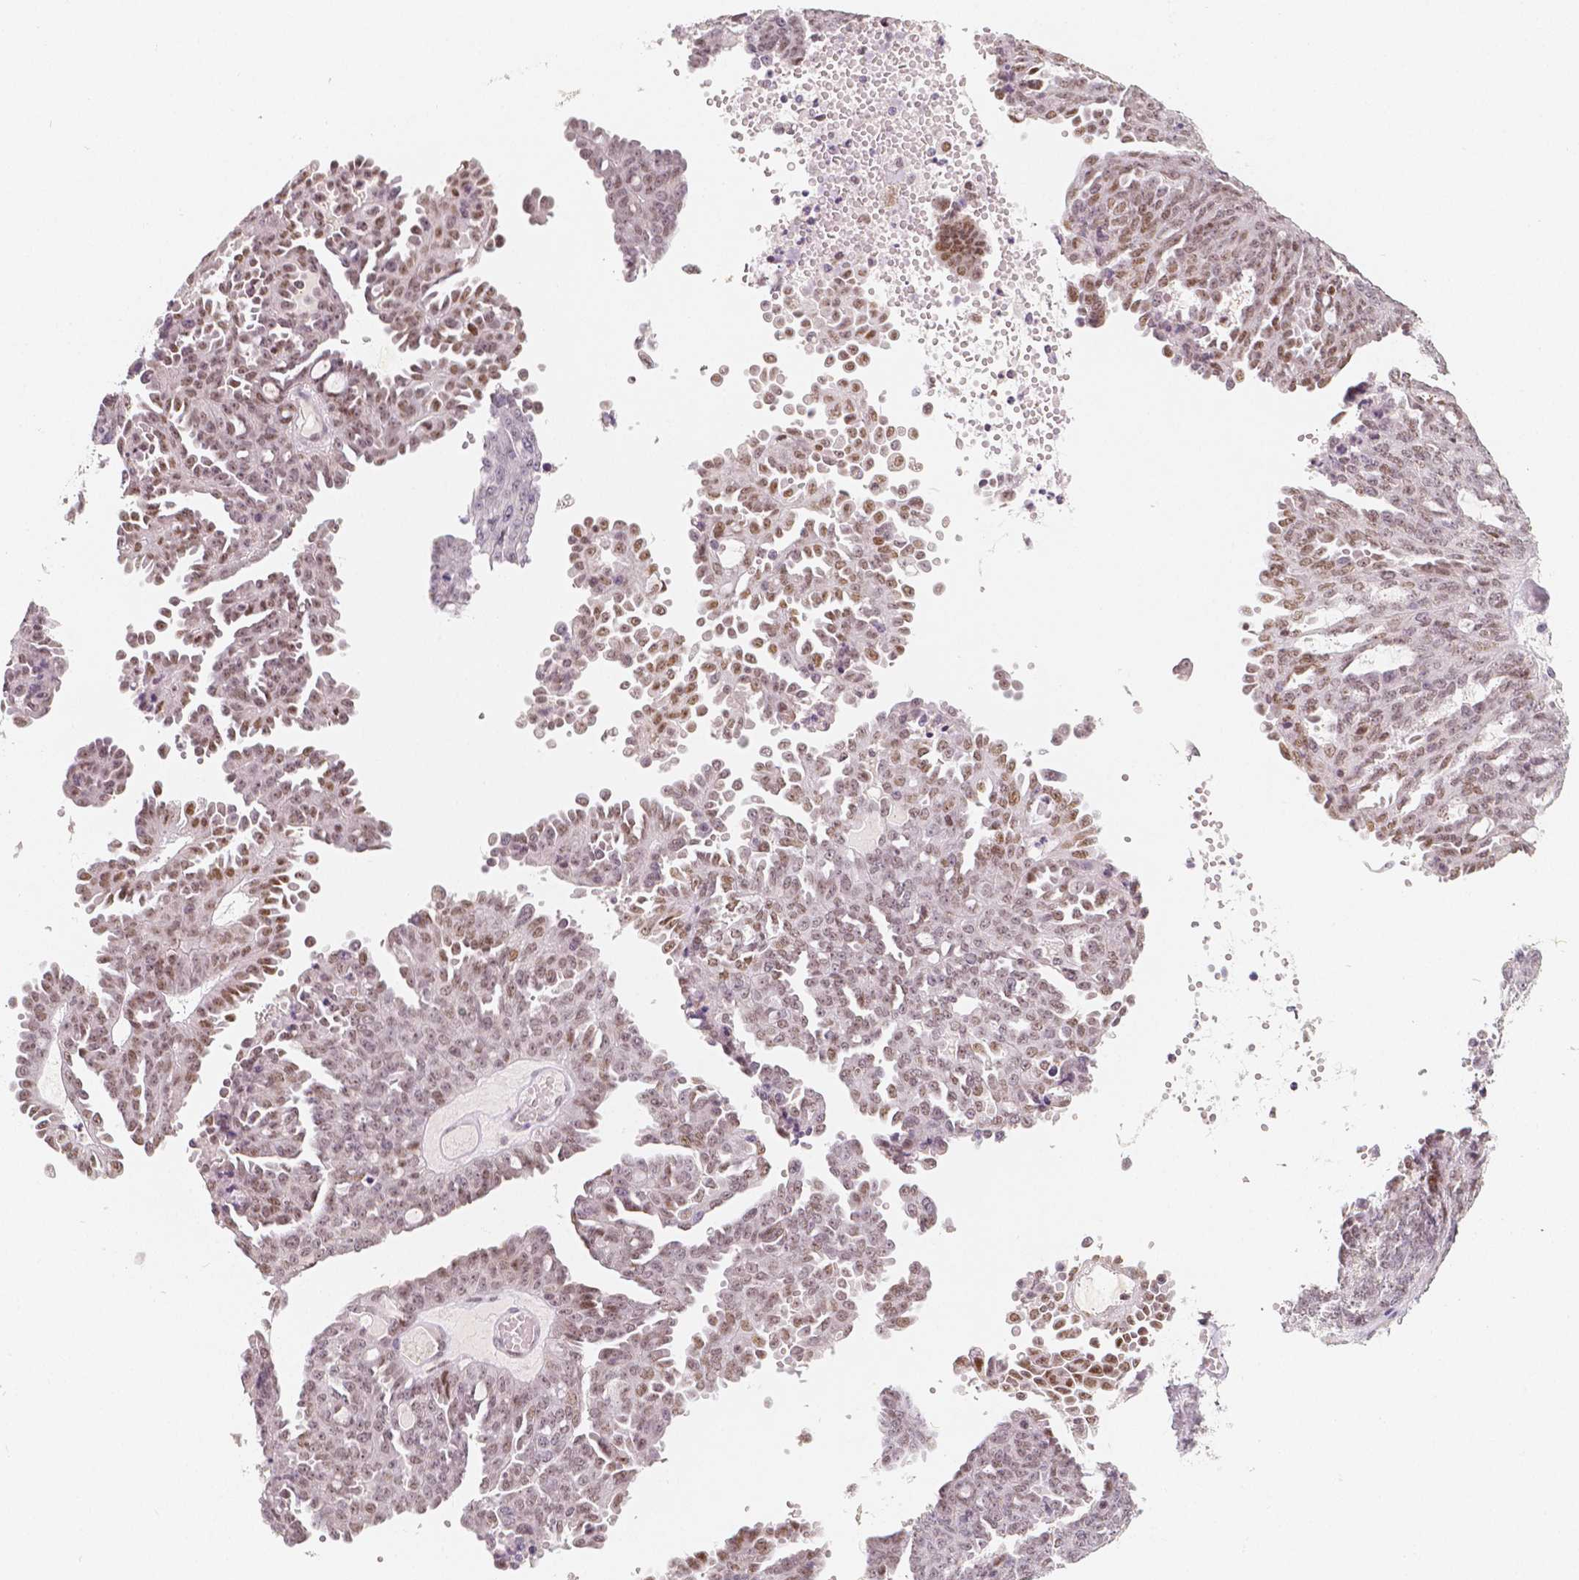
{"staining": {"intensity": "moderate", "quantity": "<25%", "location": "nuclear"}, "tissue": "ovarian cancer", "cell_type": "Tumor cells", "image_type": "cancer", "snomed": [{"axis": "morphology", "description": "Cystadenocarcinoma, serous, NOS"}, {"axis": "topography", "description": "Ovary"}], "caption": "The immunohistochemical stain highlights moderate nuclear expression in tumor cells of ovarian serous cystadenocarcinoma tissue.", "gene": "KDM5B", "patient": {"sex": "female", "age": 71}}